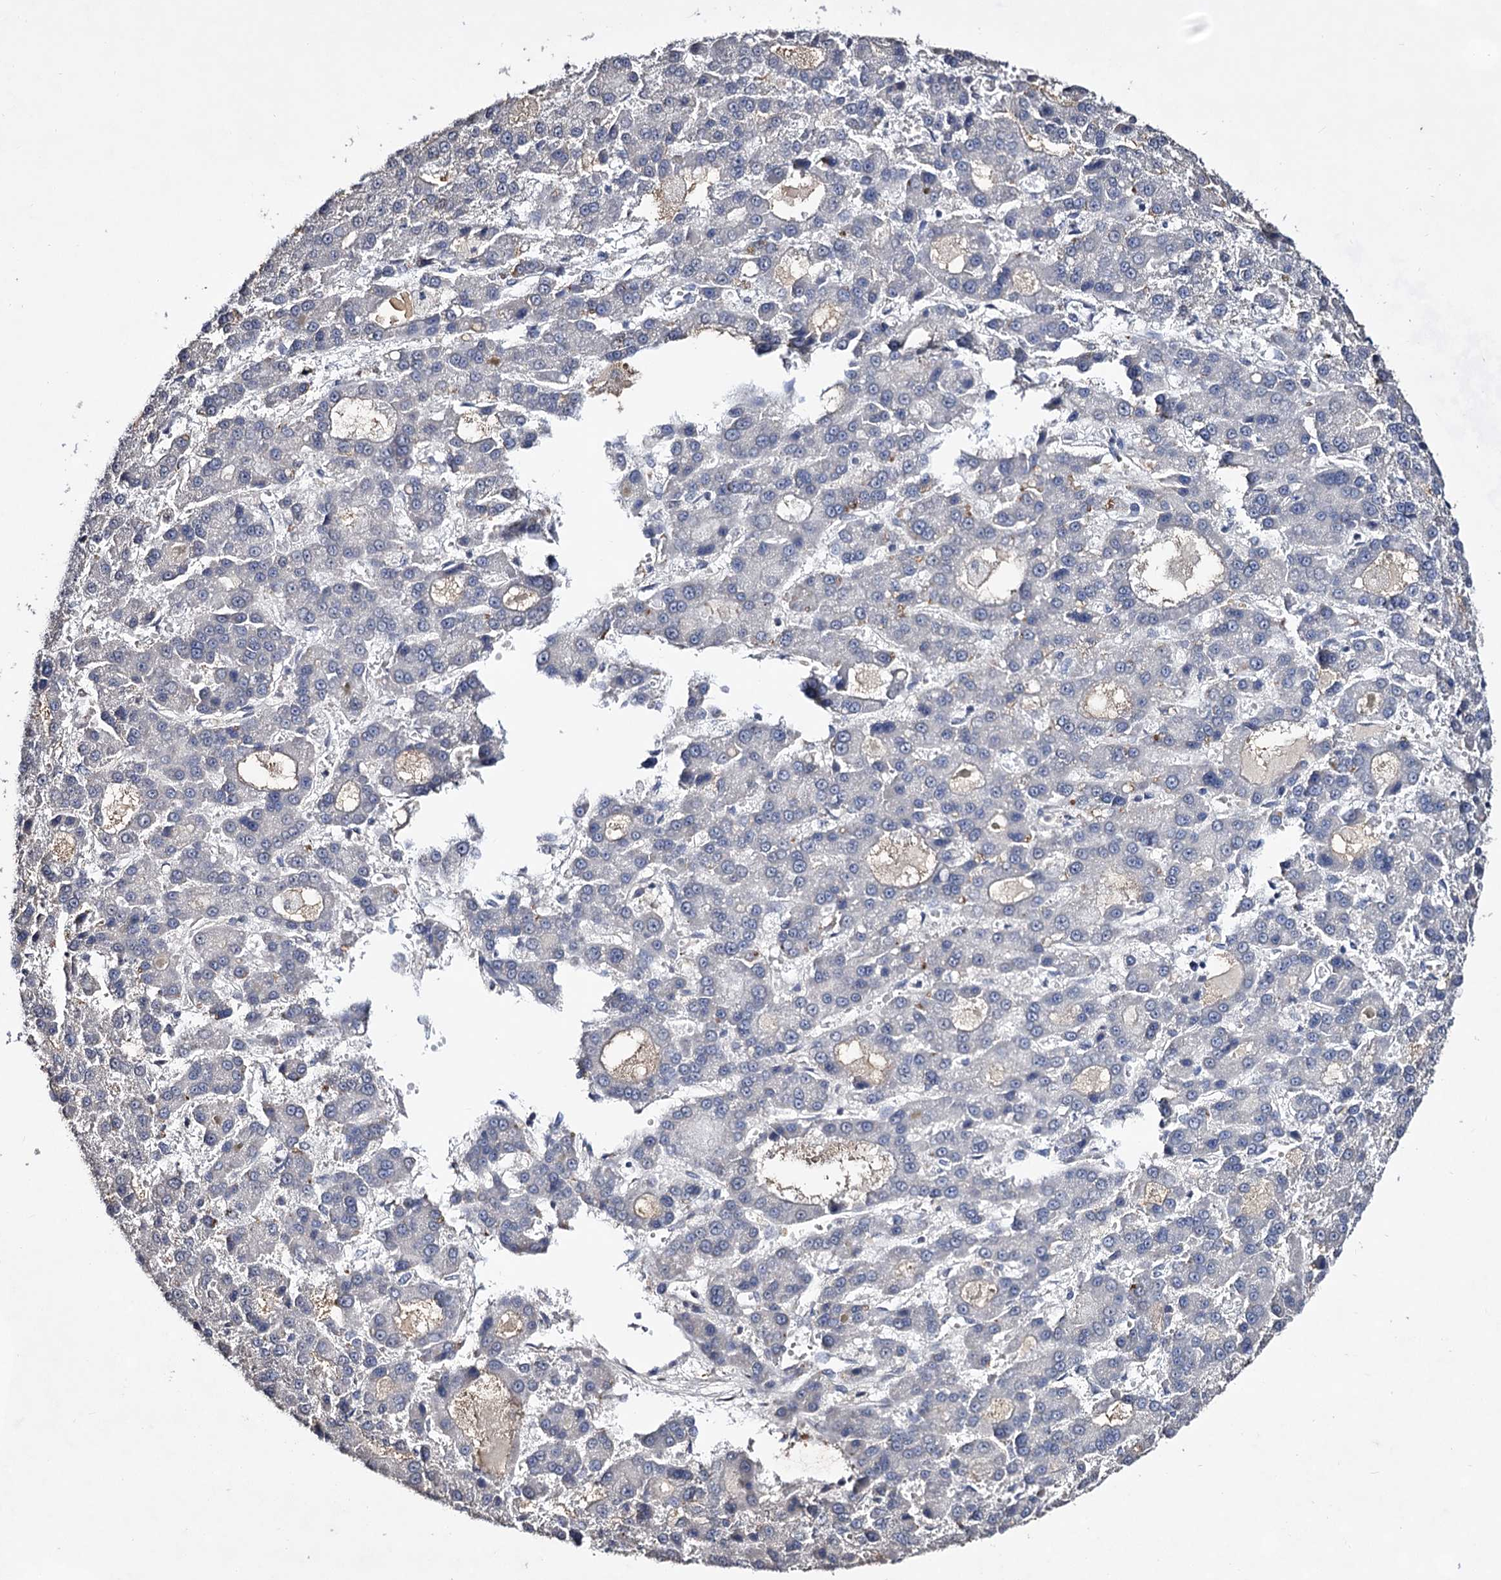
{"staining": {"intensity": "negative", "quantity": "none", "location": "none"}, "tissue": "liver cancer", "cell_type": "Tumor cells", "image_type": "cancer", "snomed": [{"axis": "morphology", "description": "Carcinoma, Hepatocellular, NOS"}, {"axis": "topography", "description": "Liver"}], "caption": "Protein analysis of liver cancer exhibits no significant expression in tumor cells.", "gene": "PLIN1", "patient": {"sex": "male", "age": 70}}